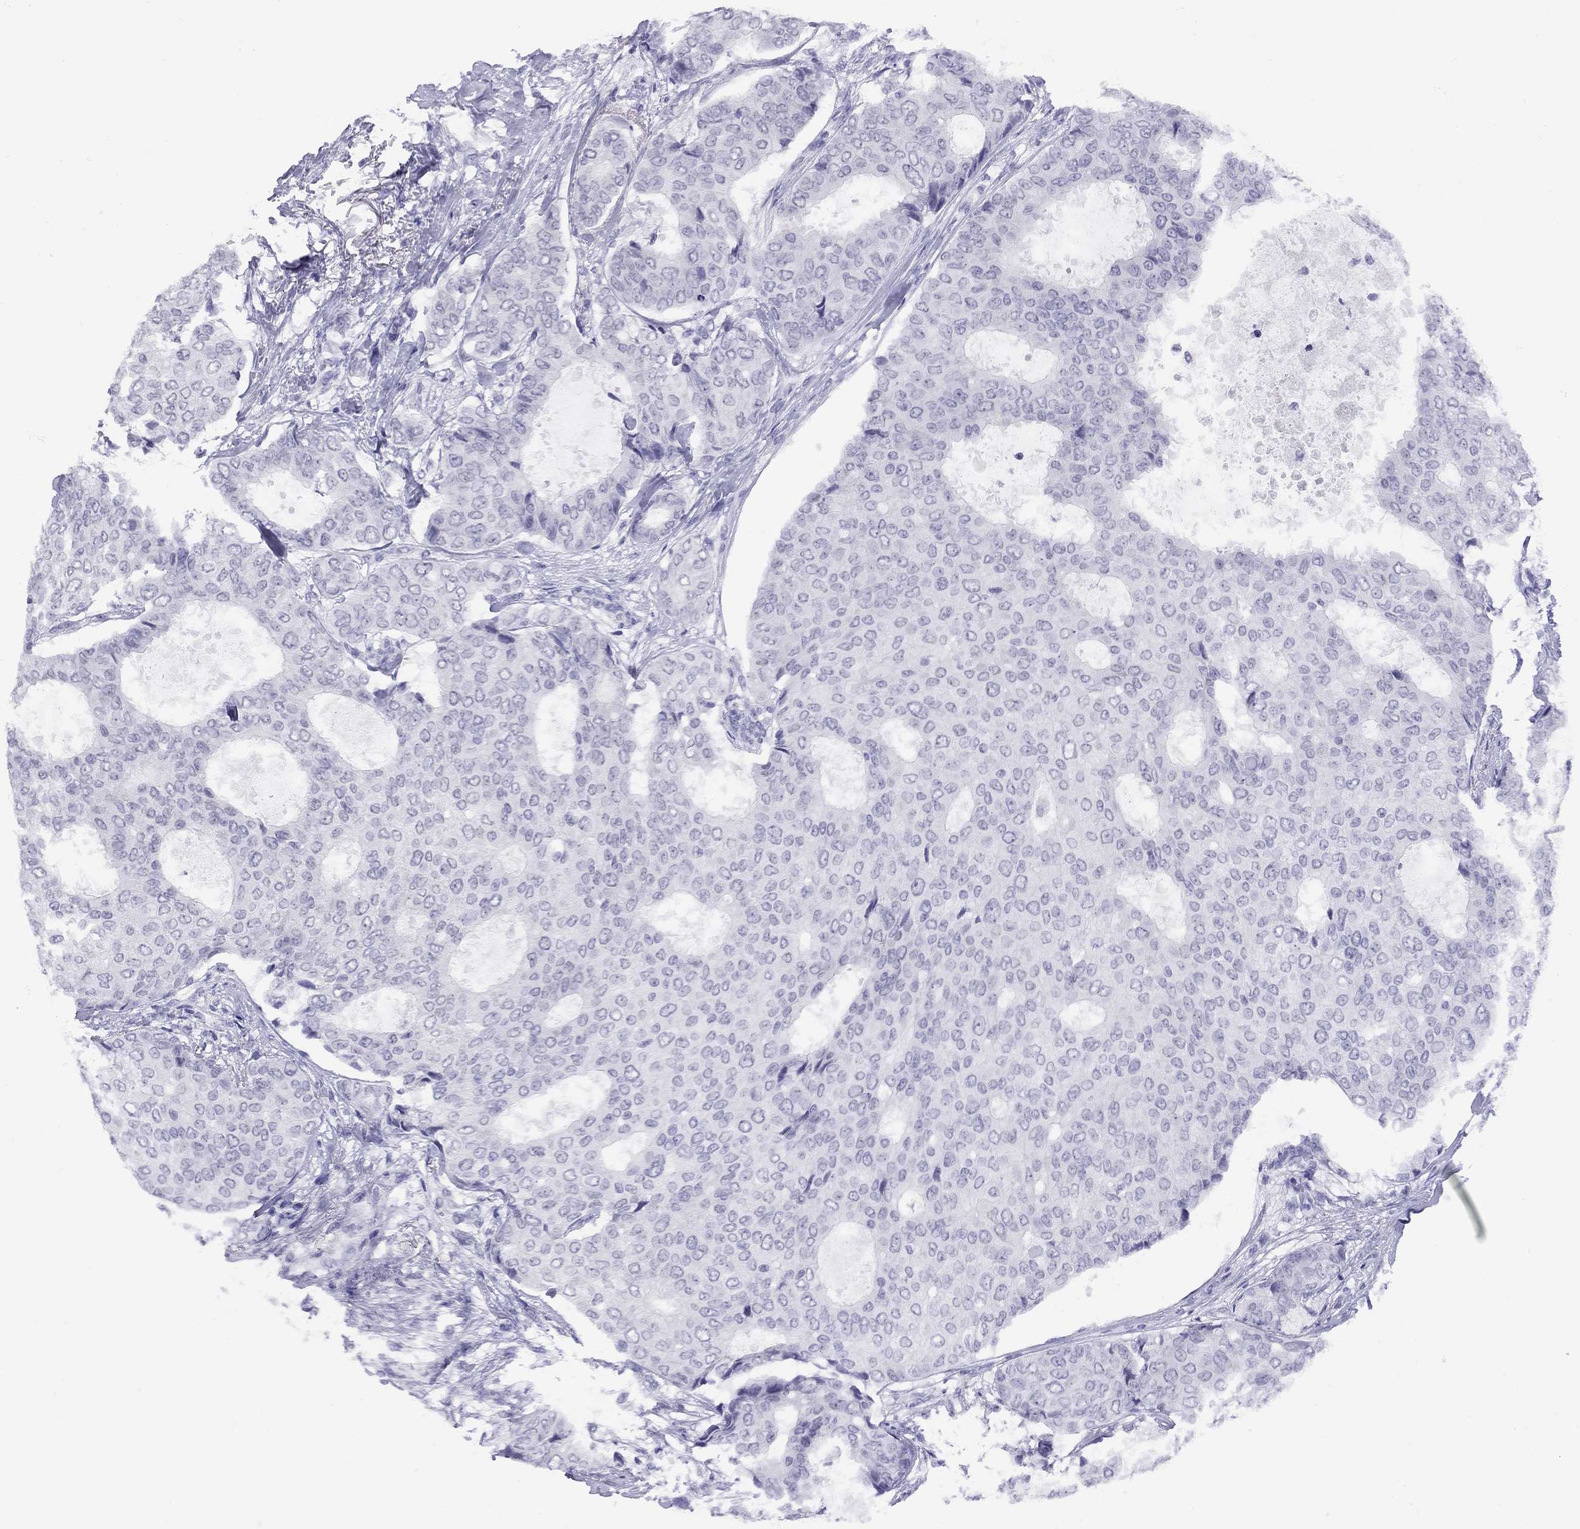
{"staining": {"intensity": "negative", "quantity": "none", "location": "none"}, "tissue": "breast cancer", "cell_type": "Tumor cells", "image_type": "cancer", "snomed": [{"axis": "morphology", "description": "Duct carcinoma"}, {"axis": "topography", "description": "Breast"}], "caption": "Immunohistochemistry (IHC) photomicrograph of breast invasive ductal carcinoma stained for a protein (brown), which reveals no expression in tumor cells. (IHC, brightfield microscopy, high magnification).", "gene": "LYAR", "patient": {"sex": "female", "age": 75}}